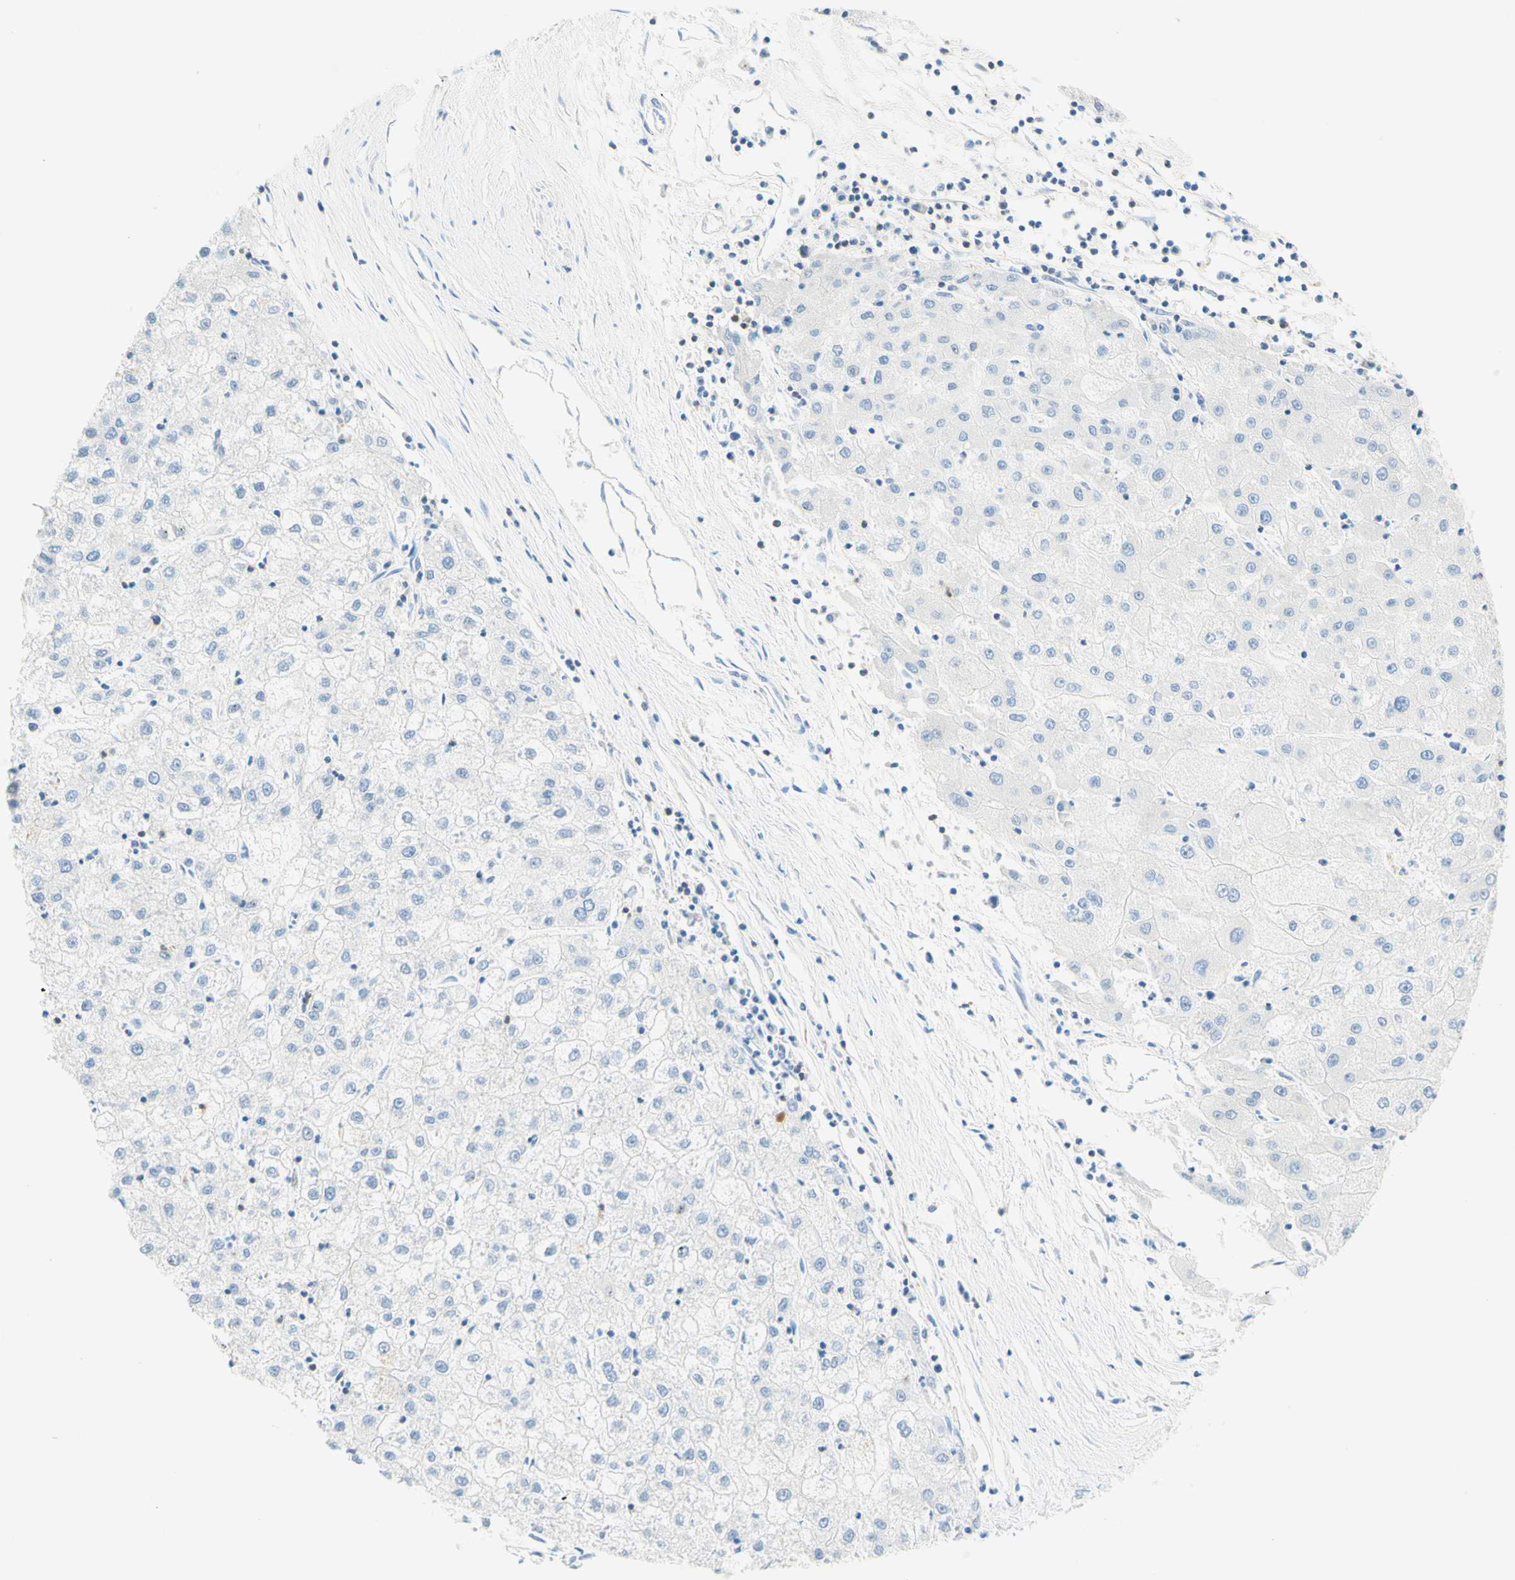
{"staining": {"intensity": "negative", "quantity": "none", "location": "none"}, "tissue": "liver cancer", "cell_type": "Tumor cells", "image_type": "cancer", "snomed": [{"axis": "morphology", "description": "Carcinoma, Hepatocellular, NOS"}, {"axis": "topography", "description": "Liver"}], "caption": "An IHC micrograph of liver hepatocellular carcinoma is shown. There is no staining in tumor cells of liver hepatocellular carcinoma.", "gene": "LAT", "patient": {"sex": "male", "age": 72}}